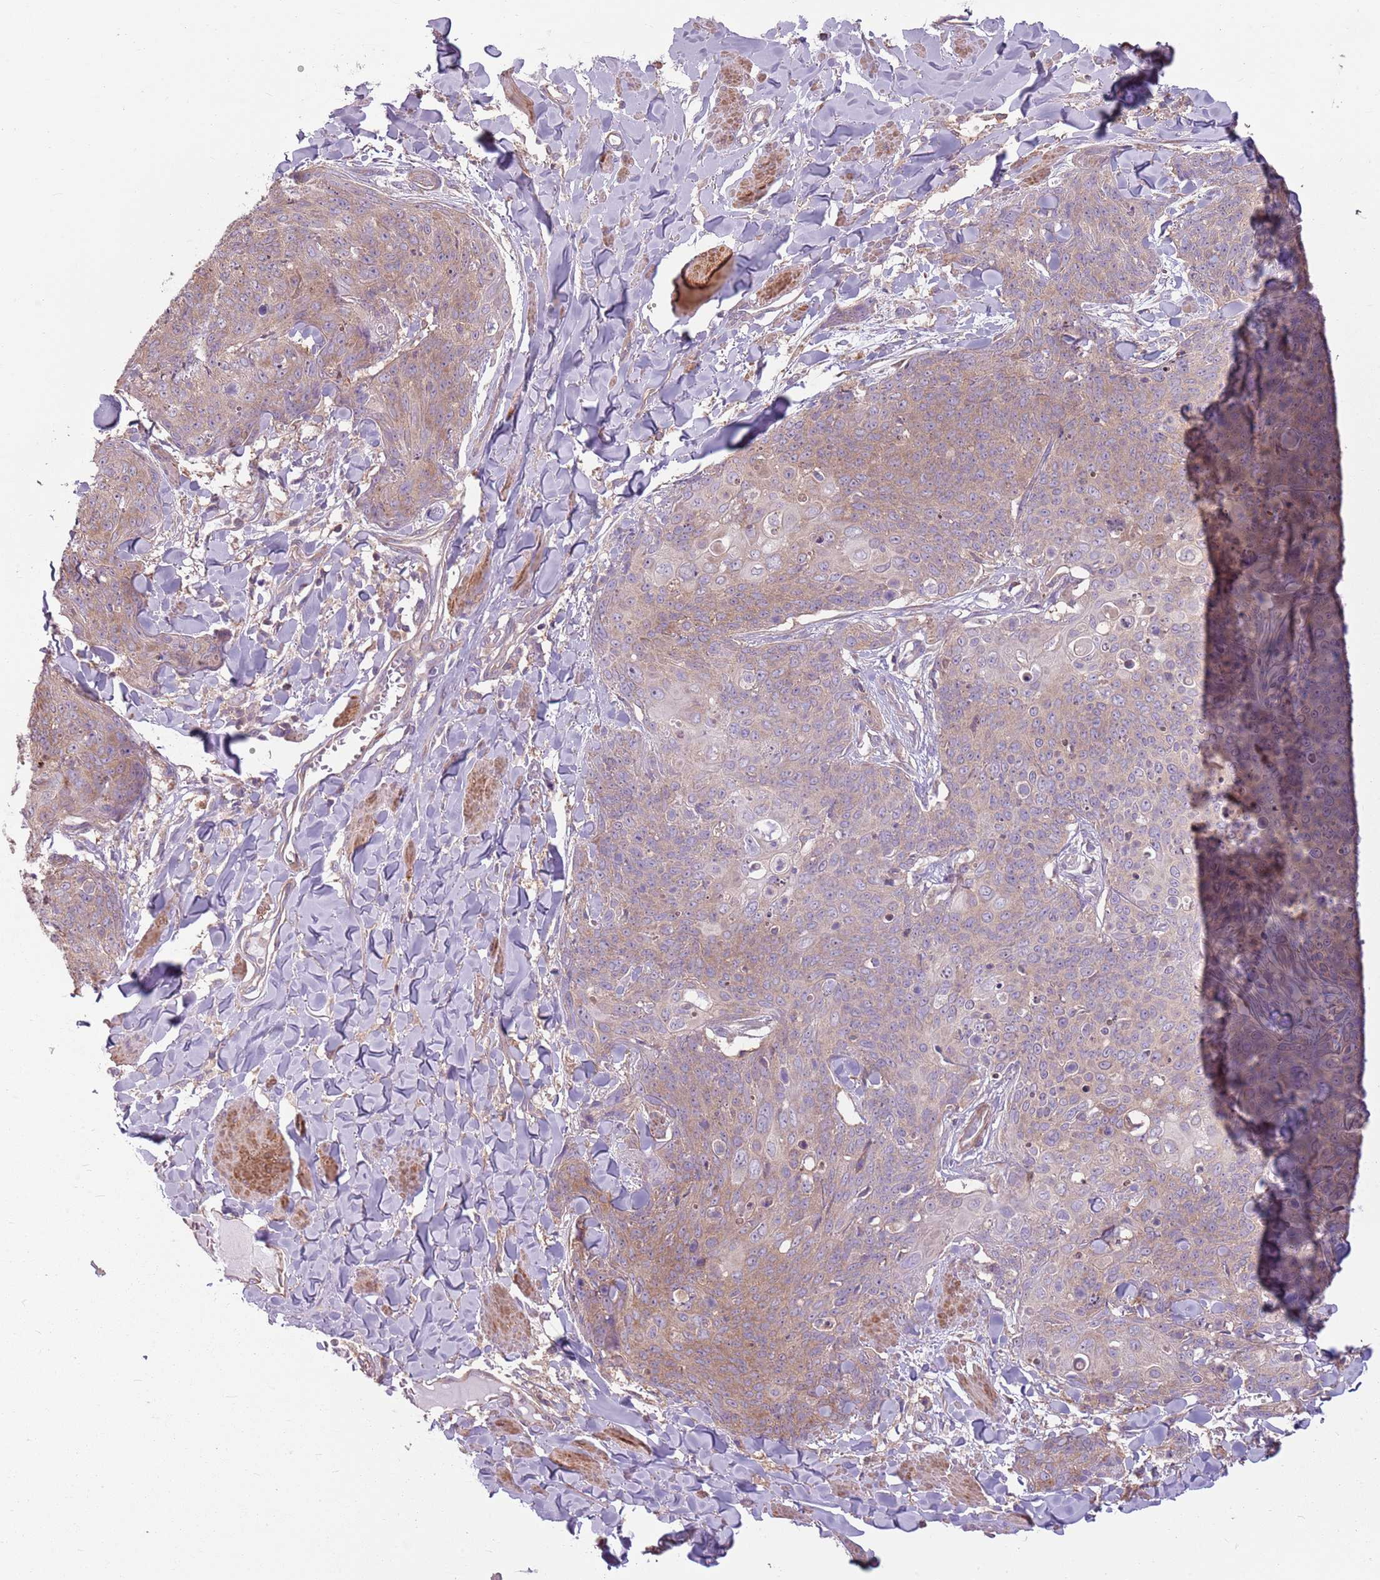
{"staining": {"intensity": "moderate", "quantity": "25%-75%", "location": "cytoplasmic/membranous"}, "tissue": "skin cancer", "cell_type": "Tumor cells", "image_type": "cancer", "snomed": [{"axis": "morphology", "description": "Squamous cell carcinoma, NOS"}, {"axis": "topography", "description": "Skin"}, {"axis": "topography", "description": "Vulva"}], "caption": "This is a photomicrograph of IHC staining of skin cancer, which shows moderate positivity in the cytoplasmic/membranous of tumor cells.", "gene": "RPL21", "patient": {"sex": "female", "age": 85}}